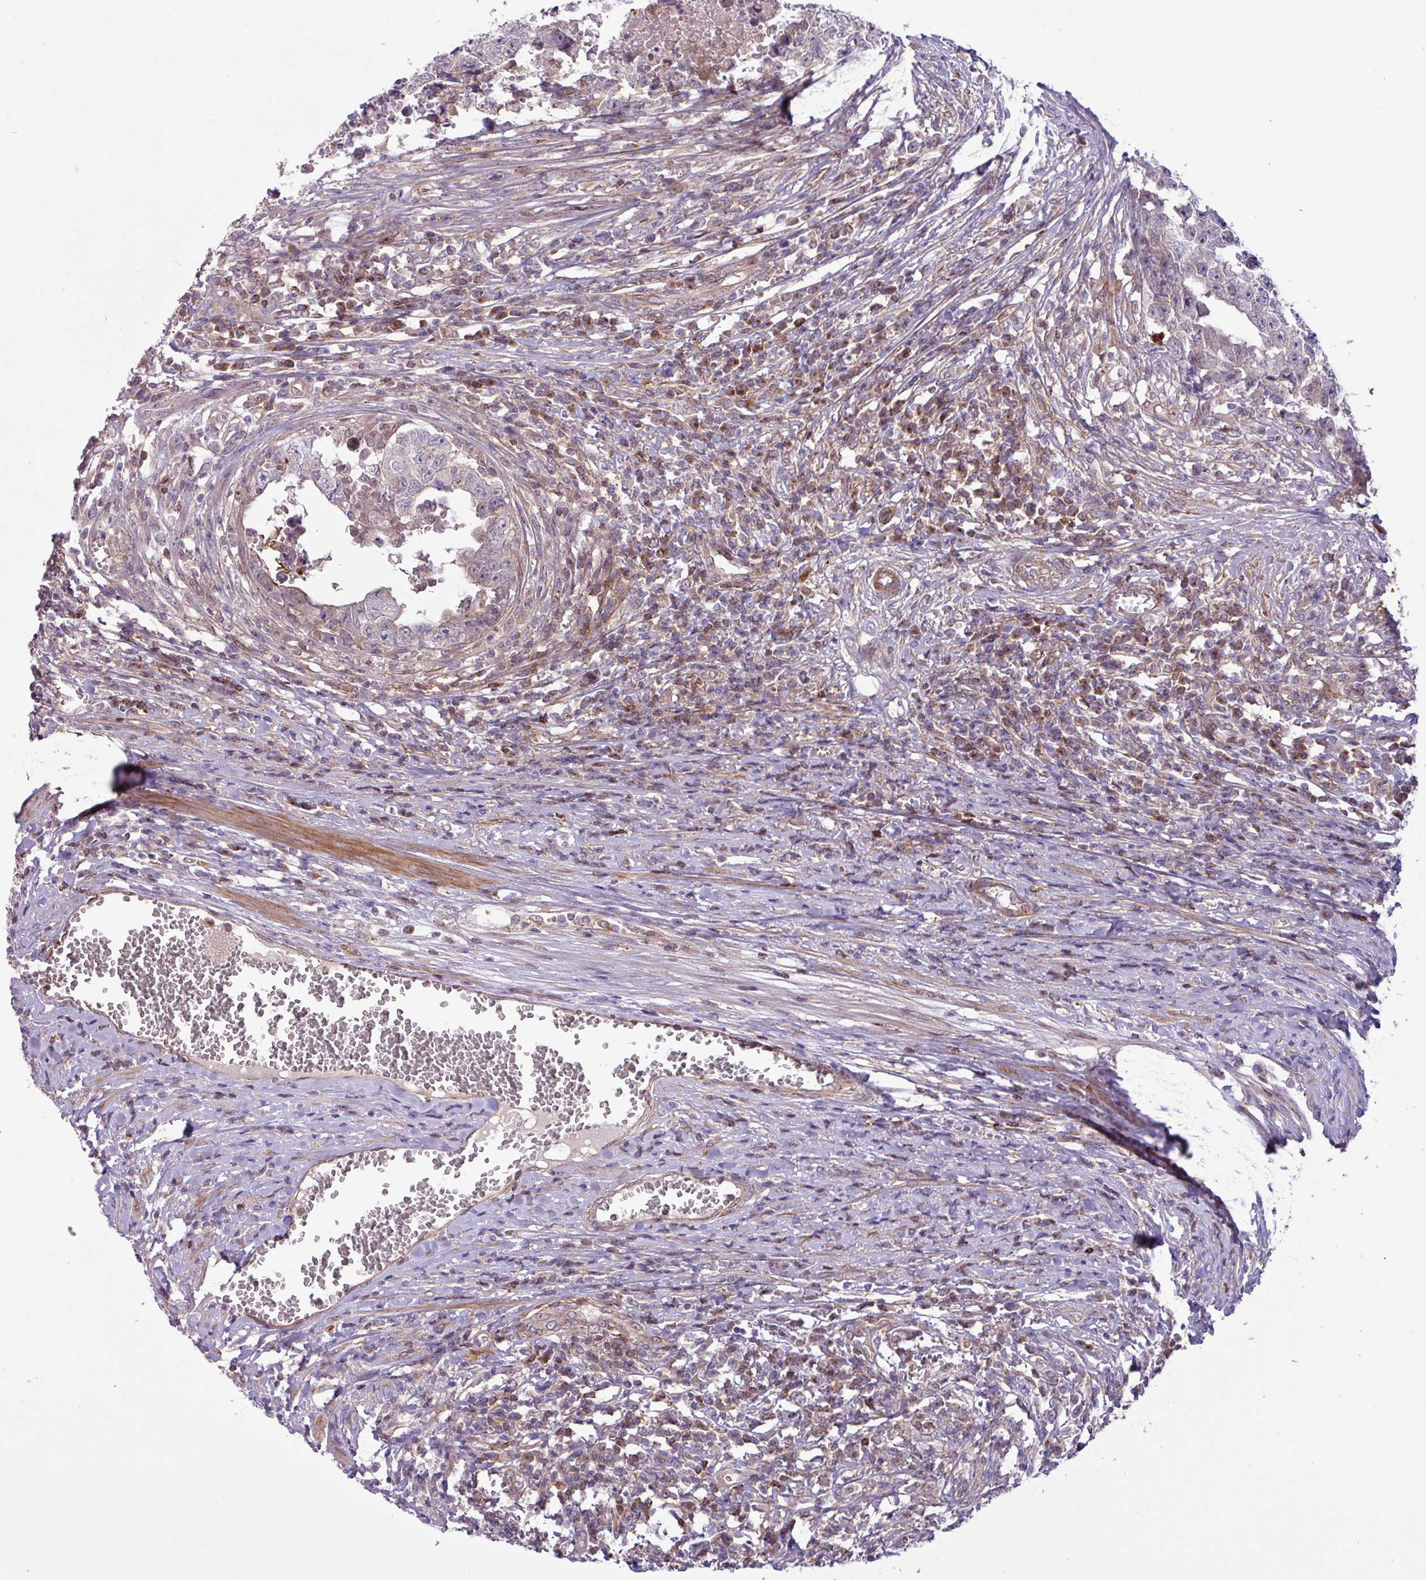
{"staining": {"intensity": "negative", "quantity": "none", "location": "none"}, "tissue": "testis cancer", "cell_type": "Tumor cells", "image_type": "cancer", "snomed": [{"axis": "morphology", "description": "Carcinoma, Embryonal, NOS"}, {"axis": "topography", "description": "Testis"}], "caption": "Immunohistochemistry (IHC) histopathology image of human testis cancer stained for a protein (brown), which shows no positivity in tumor cells.", "gene": "CNTRL", "patient": {"sex": "male", "age": 25}}